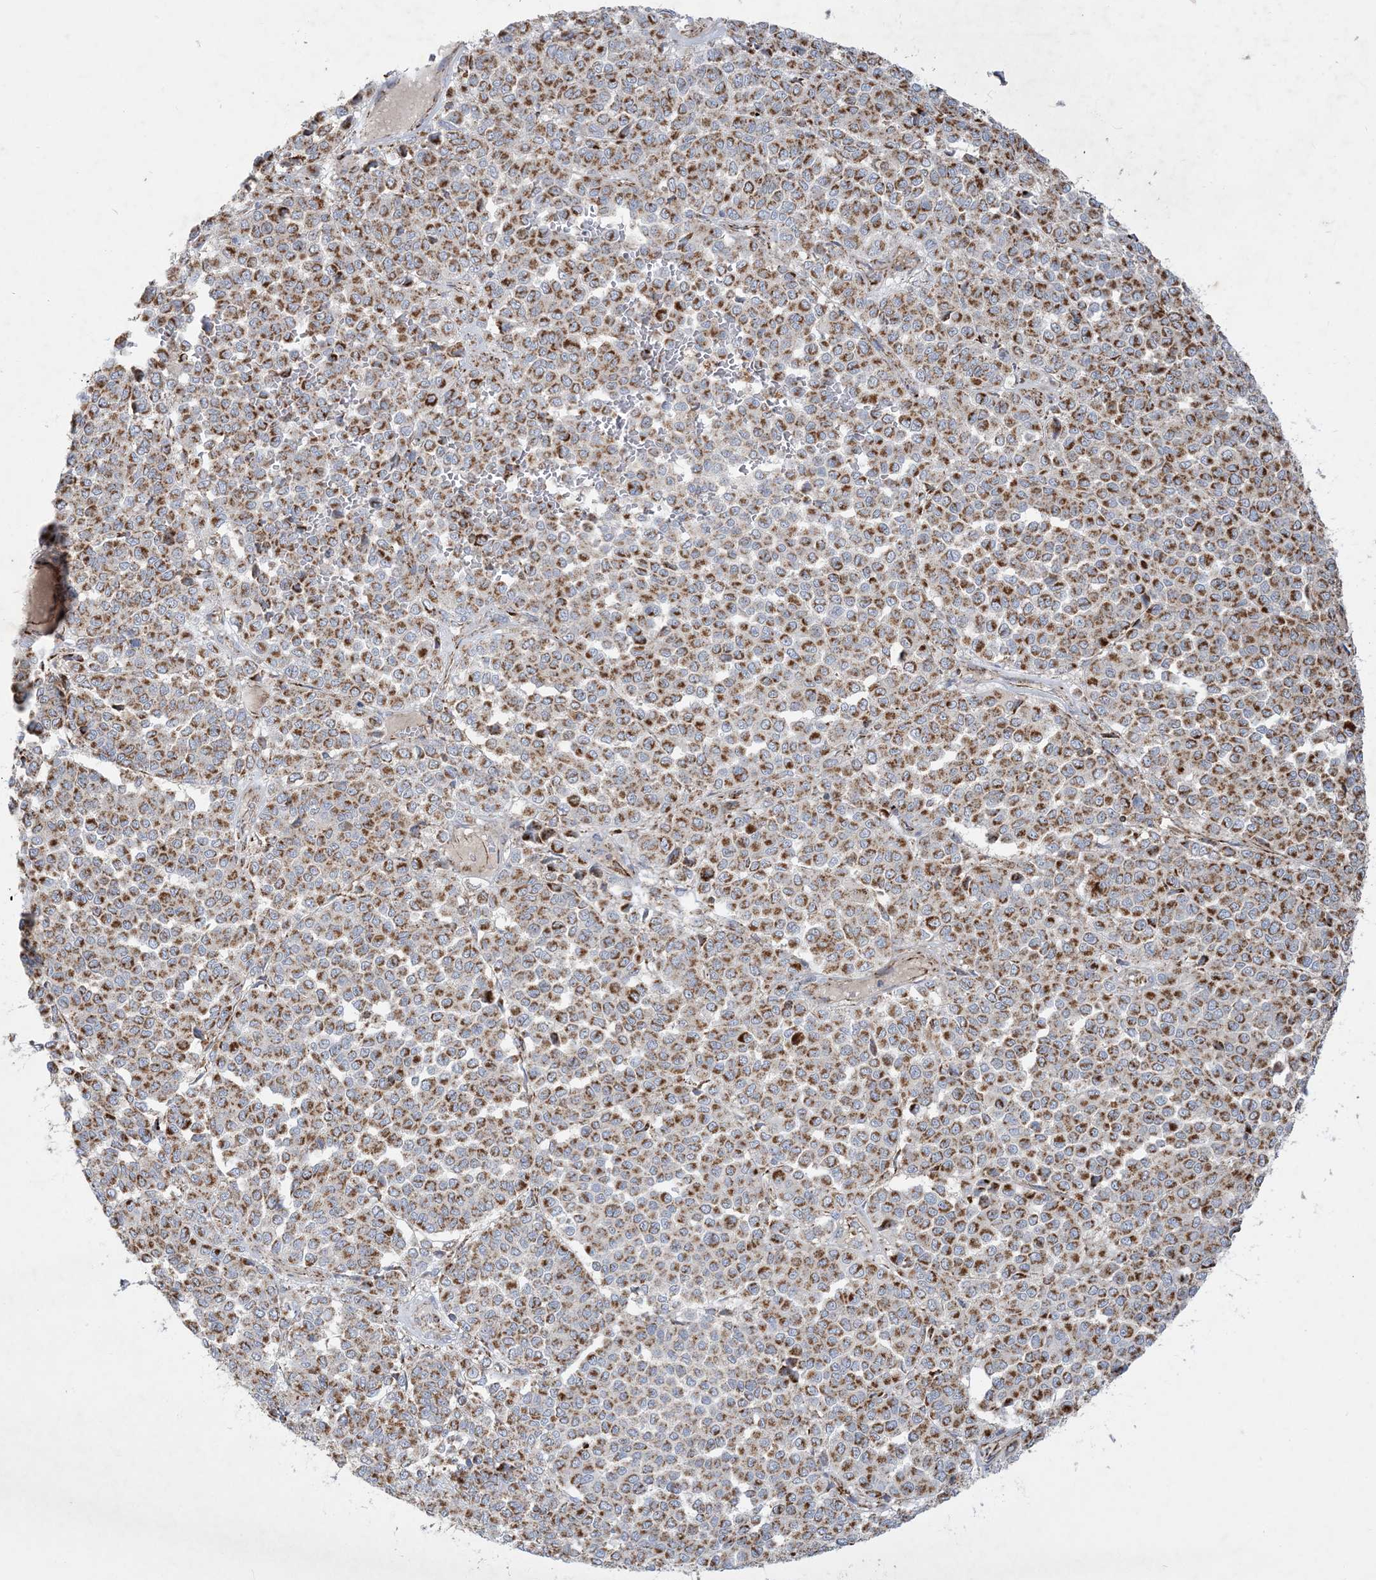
{"staining": {"intensity": "moderate", "quantity": ">75%", "location": "cytoplasmic/membranous"}, "tissue": "melanoma", "cell_type": "Tumor cells", "image_type": "cancer", "snomed": [{"axis": "morphology", "description": "Malignant melanoma, Metastatic site"}, {"axis": "topography", "description": "Pancreas"}], "caption": "DAB (3,3'-diaminobenzidine) immunohistochemical staining of human malignant melanoma (metastatic site) demonstrates moderate cytoplasmic/membranous protein expression in approximately >75% of tumor cells. Nuclei are stained in blue.", "gene": "BEND4", "patient": {"sex": "female", "age": 30}}